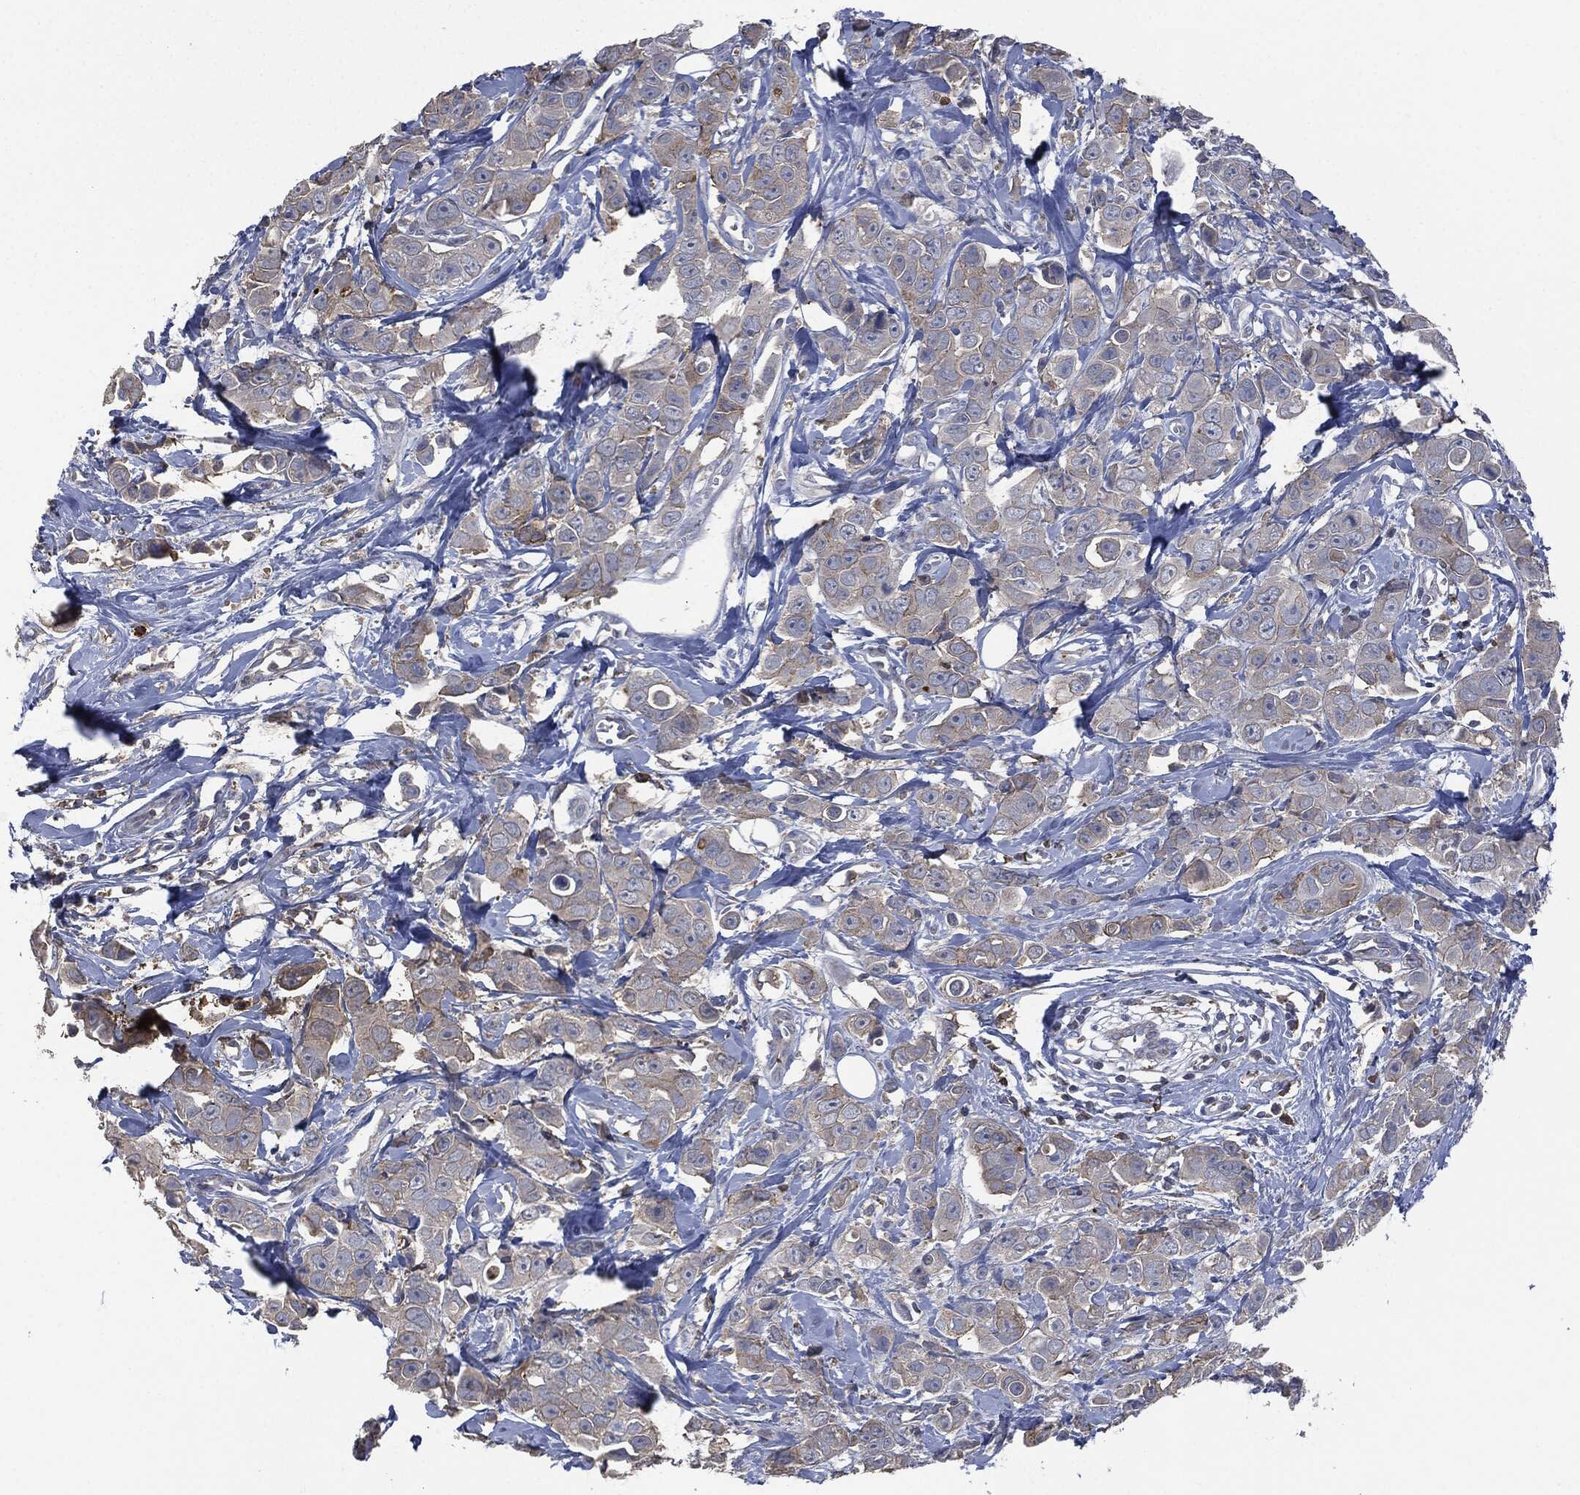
{"staining": {"intensity": "strong", "quantity": "<25%", "location": "cytoplasmic/membranous"}, "tissue": "breast cancer", "cell_type": "Tumor cells", "image_type": "cancer", "snomed": [{"axis": "morphology", "description": "Duct carcinoma"}, {"axis": "topography", "description": "Breast"}], "caption": "High-magnification brightfield microscopy of invasive ductal carcinoma (breast) stained with DAB (brown) and counterstained with hematoxylin (blue). tumor cells exhibit strong cytoplasmic/membranous expression is present in about<25% of cells. The staining was performed using DAB, with brown indicating positive protein expression. Nuclei are stained blue with hematoxylin.", "gene": "CD33", "patient": {"sex": "female", "age": 35}}